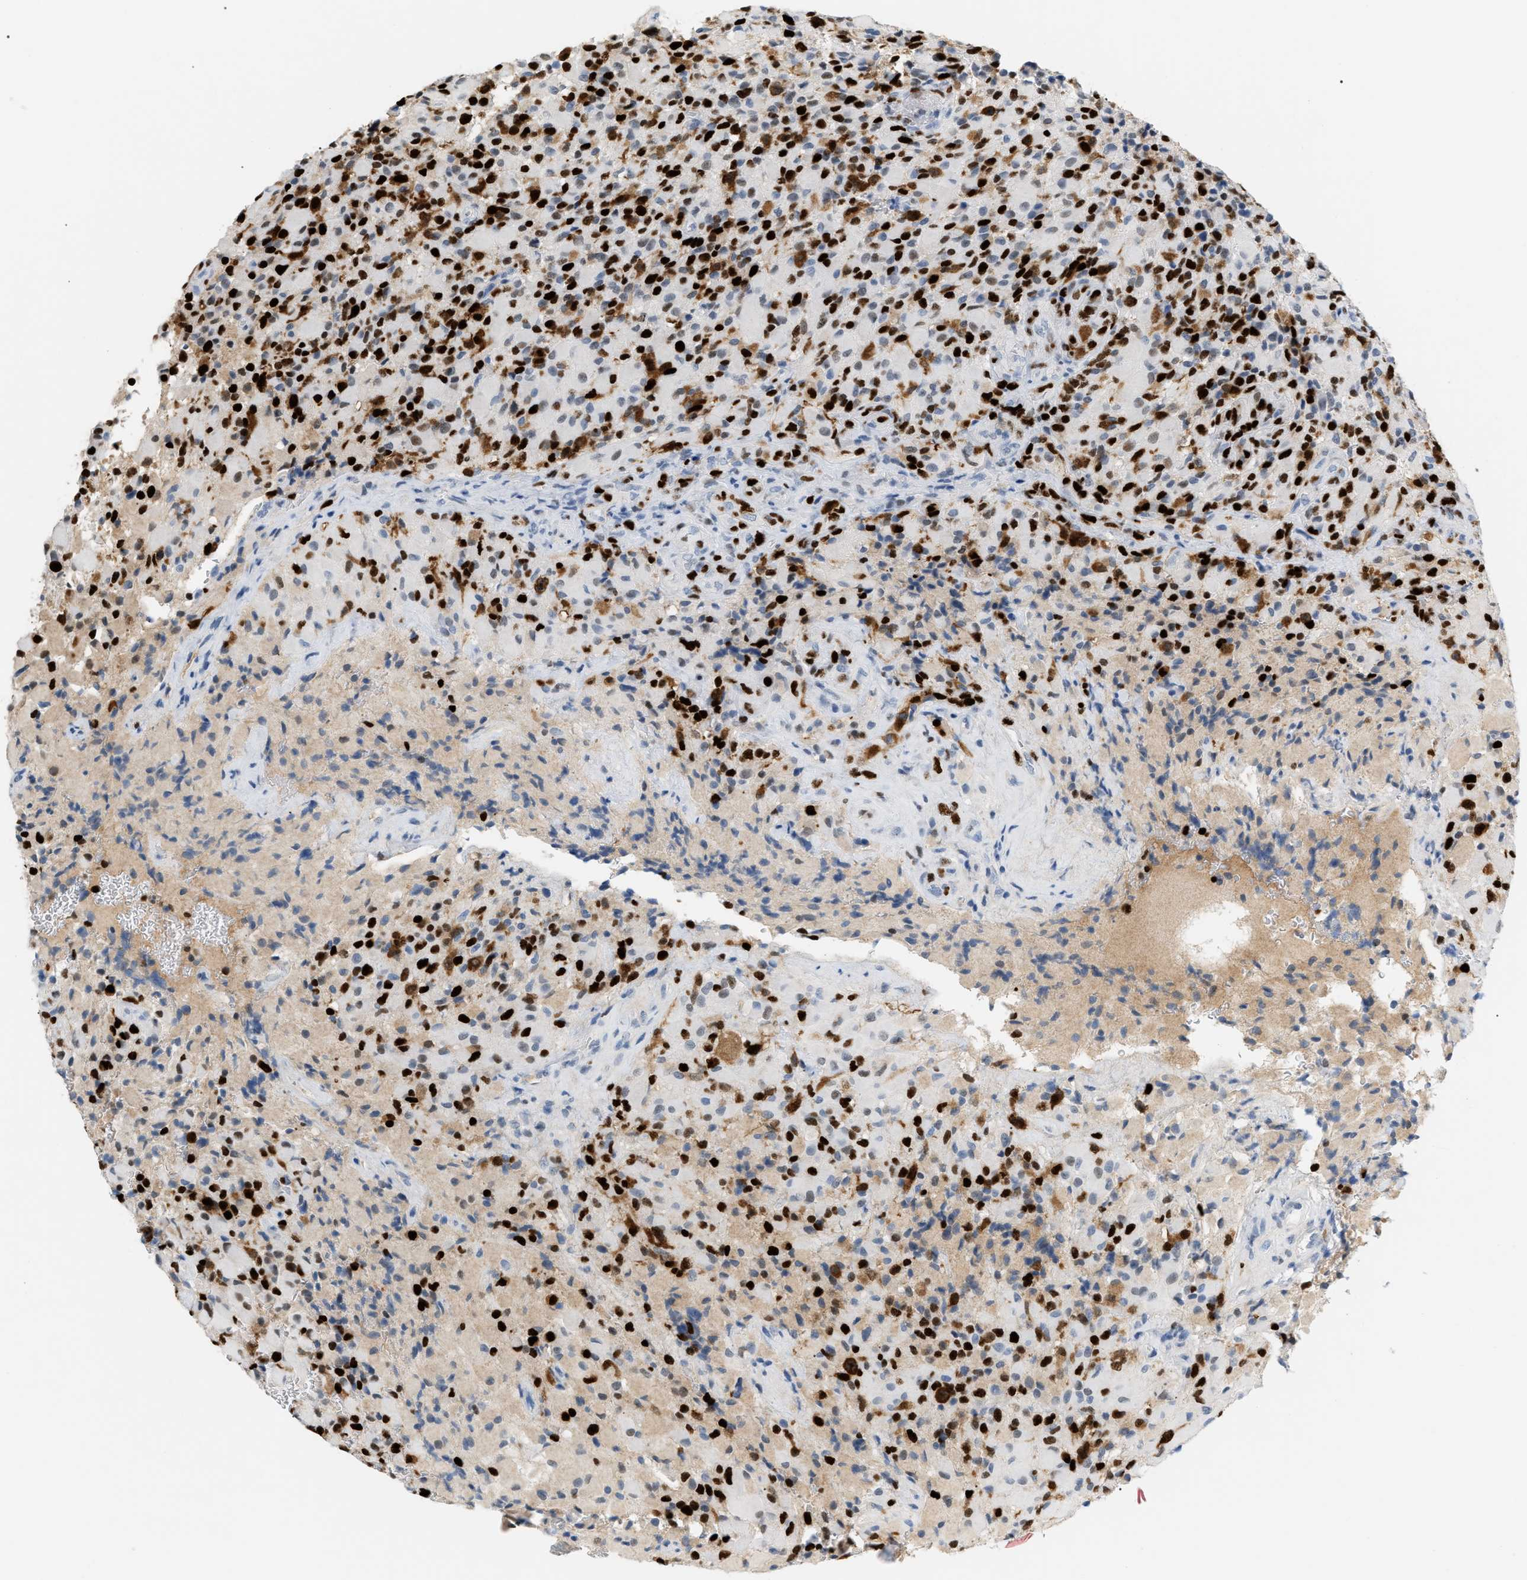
{"staining": {"intensity": "strong", "quantity": "25%-75%", "location": "cytoplasmic/membranous,nuclear"}, "tissue": "glioma", "cell_type": "Tumor cells", "image_type": "cancer", "snomed": [{"axis": "morphology", "description": "Glioma, malignant, High grade"}, {"axis": "topography", "description": "Brain"}], "caption": "A high-resolution micrograph shows immunohistochemistry (IHC) staining of glioma, which reveals strong cytoplasmic/membranous and nuclear expression in about 25%-75% of tumor cells.", "gene": "MCM7", "patient": {"sex": "male", "age": 71}}